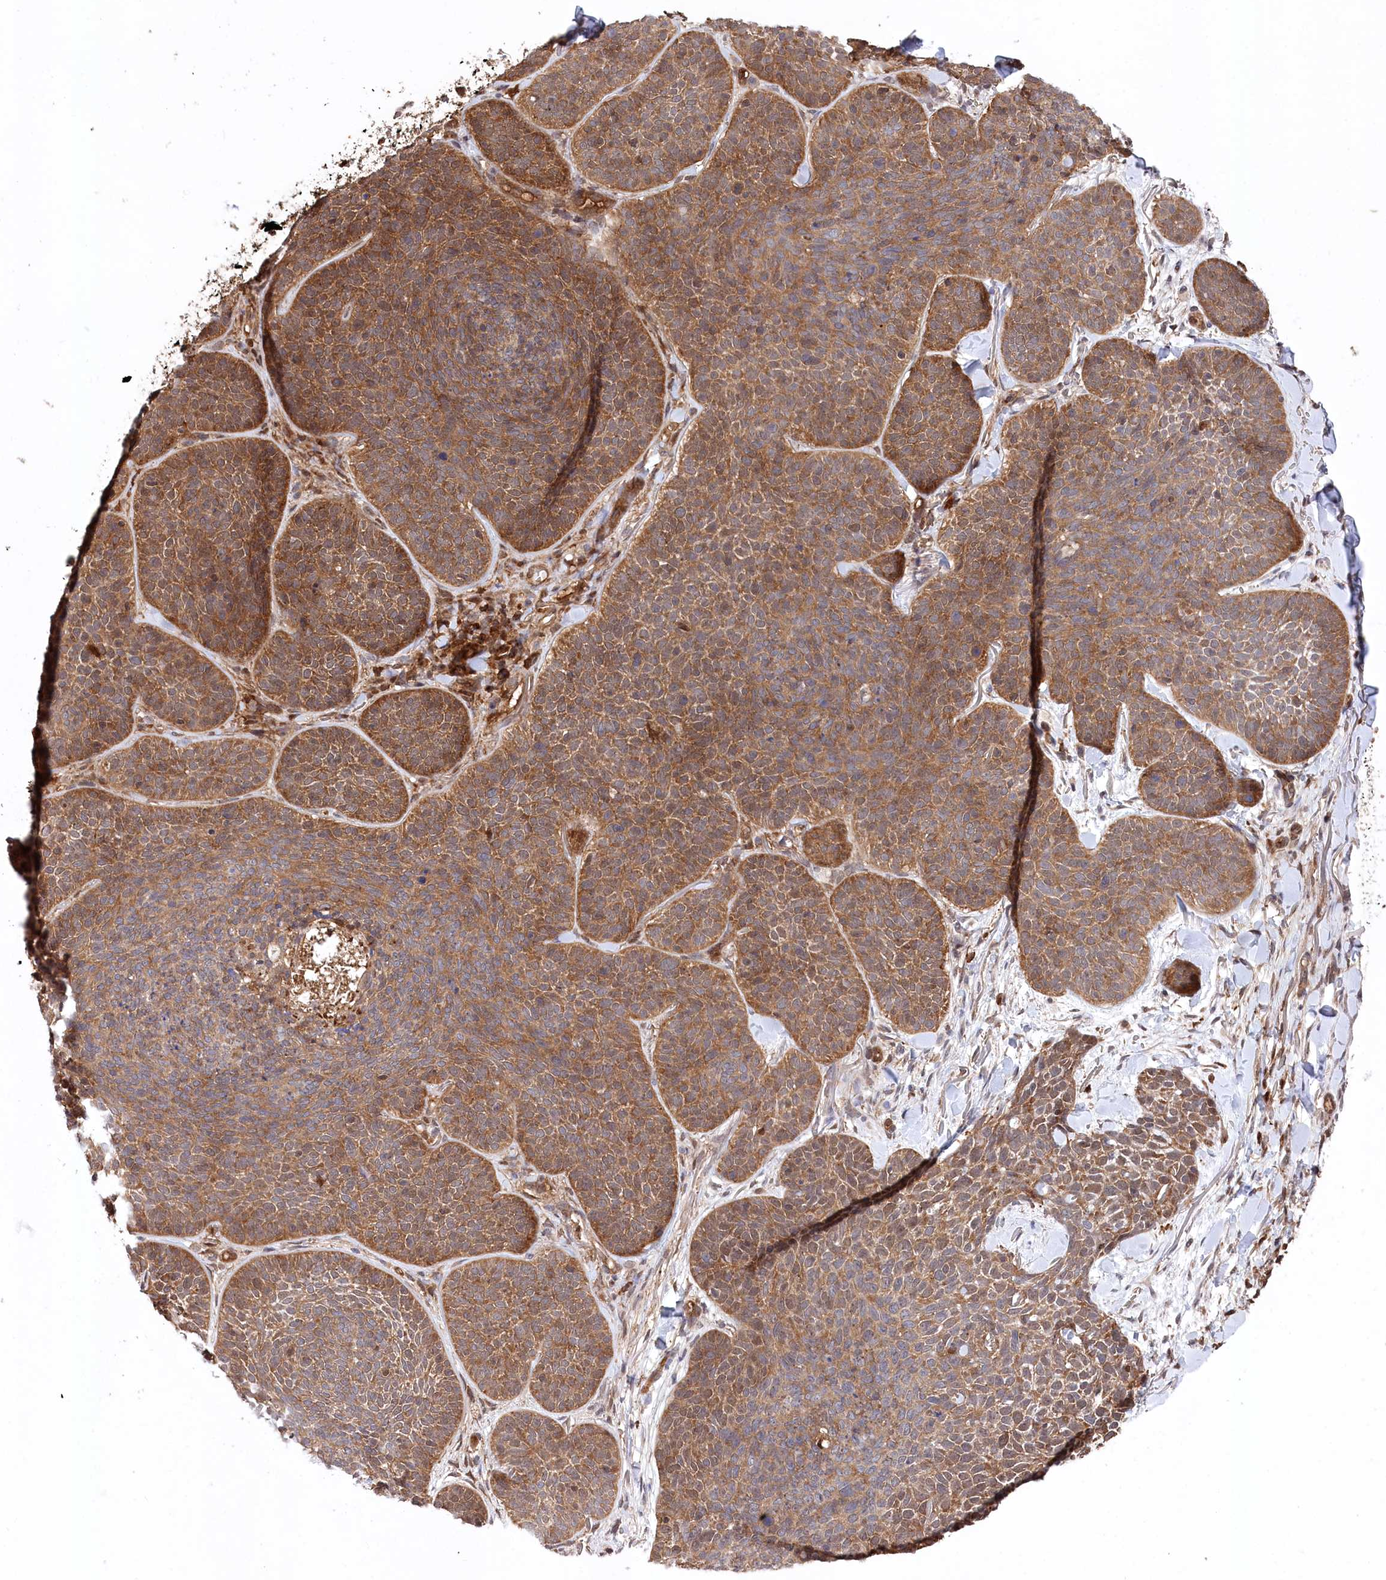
{"staining": {"intensity": "moderate", "quantity": ">75%", "location": "cytoplasmic/membranous"}, "tissue": "skin cancer", "cell_type": "Tumor cells", "image_type": "cancer", "snomed": [{"axis": "morphology", "description": "Basal cell carcinoma"}, {"axis": "topography", "description": "Skin"}], "caption": "Immunohistochemistry (DAB) staining of basal cell carcinoma (skin) reveals moderate cytoplasmic/membranous protein staining in about >75% of tumor cells.", "gene": "LSG1", "patient": {"sex": "male", "age": 85}}